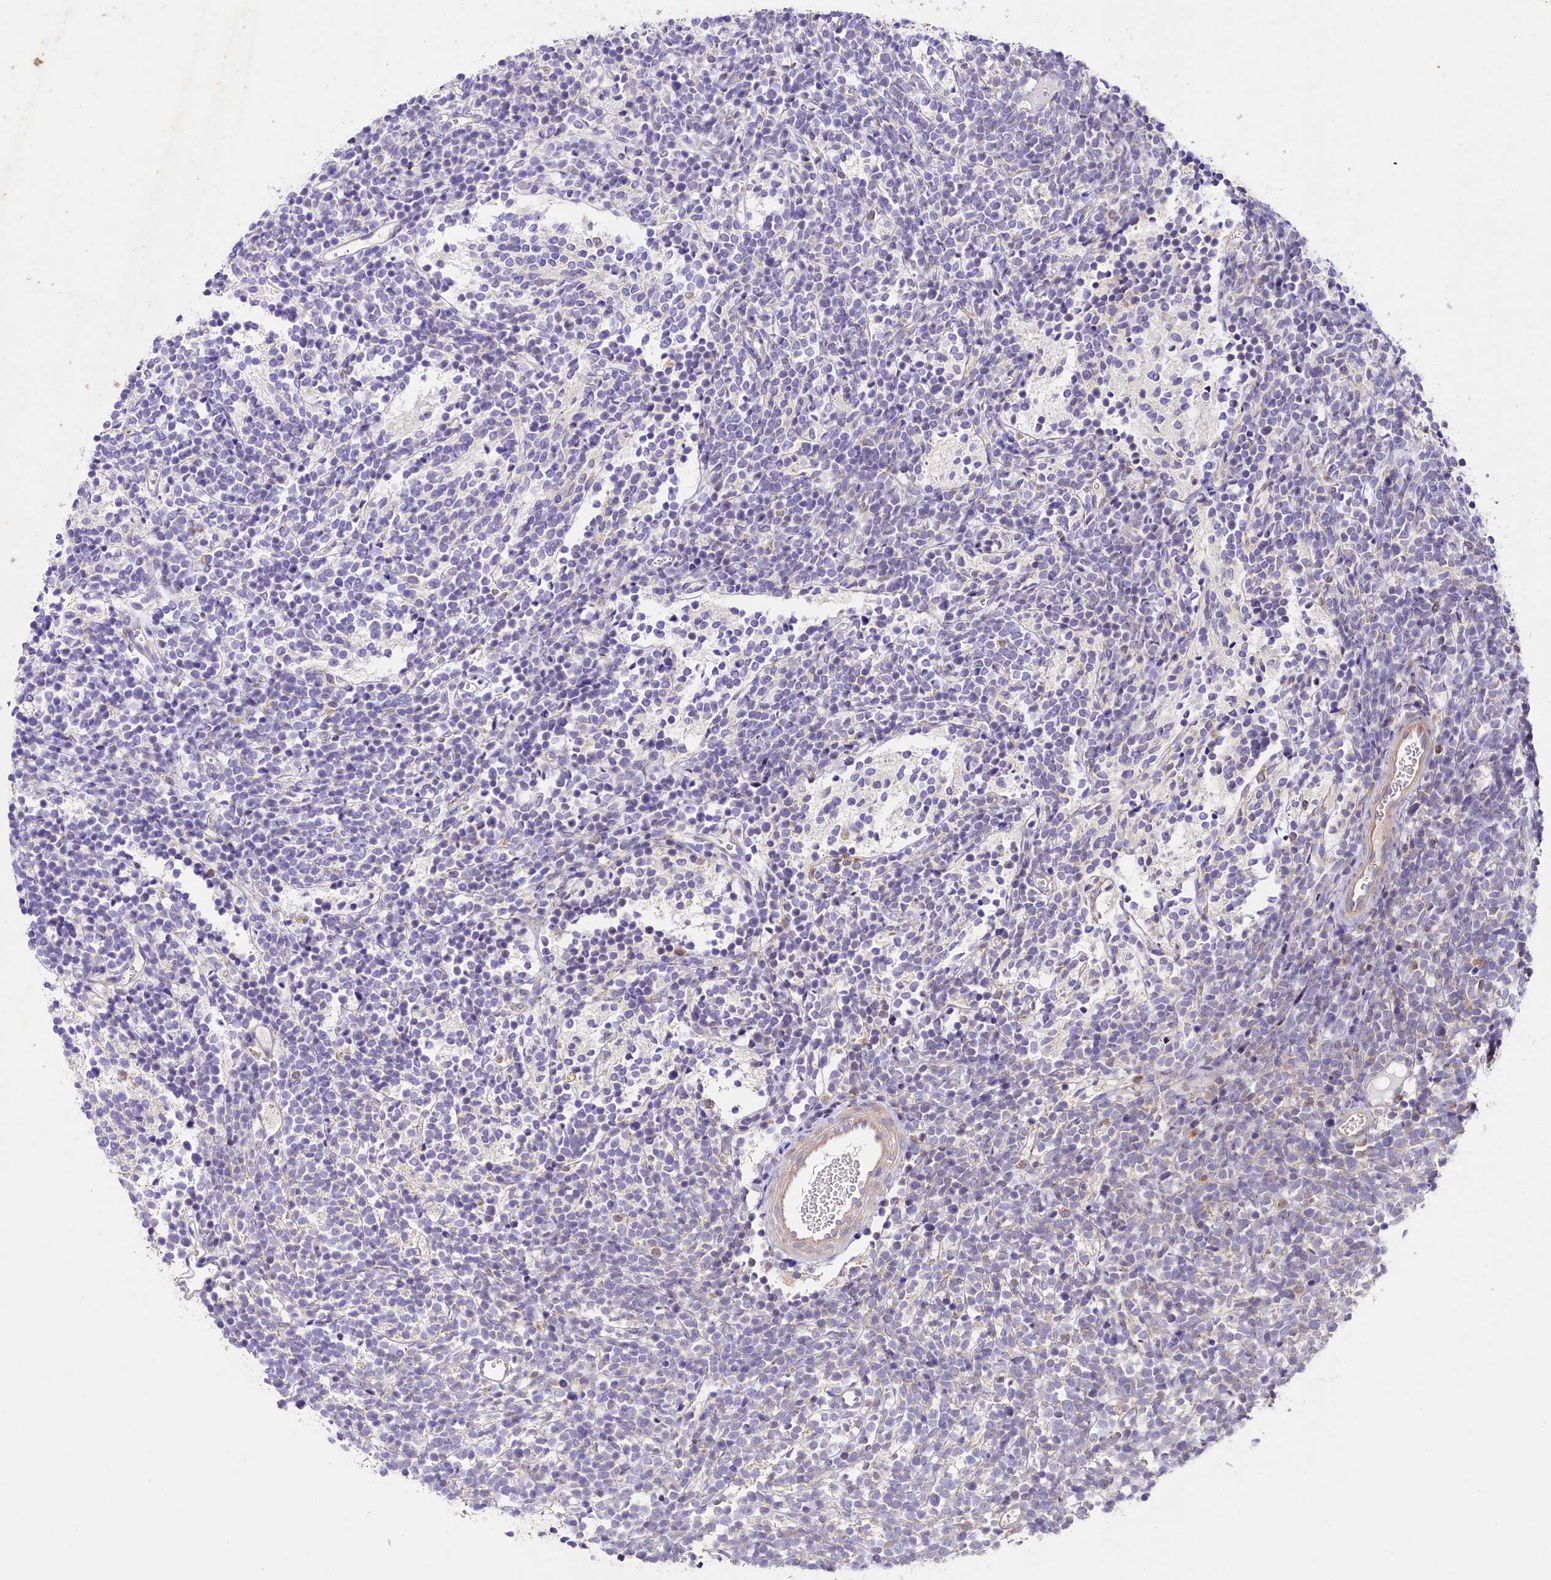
{"staining": {"intensity": "negative", "quantity": "none", "location": "none"}, "tissue": "glioma", "cell_type": "Tumor cells", "image_type": "cancer", "snomed": [{"axis": "morphology", "description": "Glioma, malignant, Low grade"}, {"axis": "topography", "description": "Brain"}], "caption": "The IHC histopathology image has no significant expression in tumor cells of glioma tissue.", "gene": "SACM1L", "patient": {"sex": "female", "age": 1}}